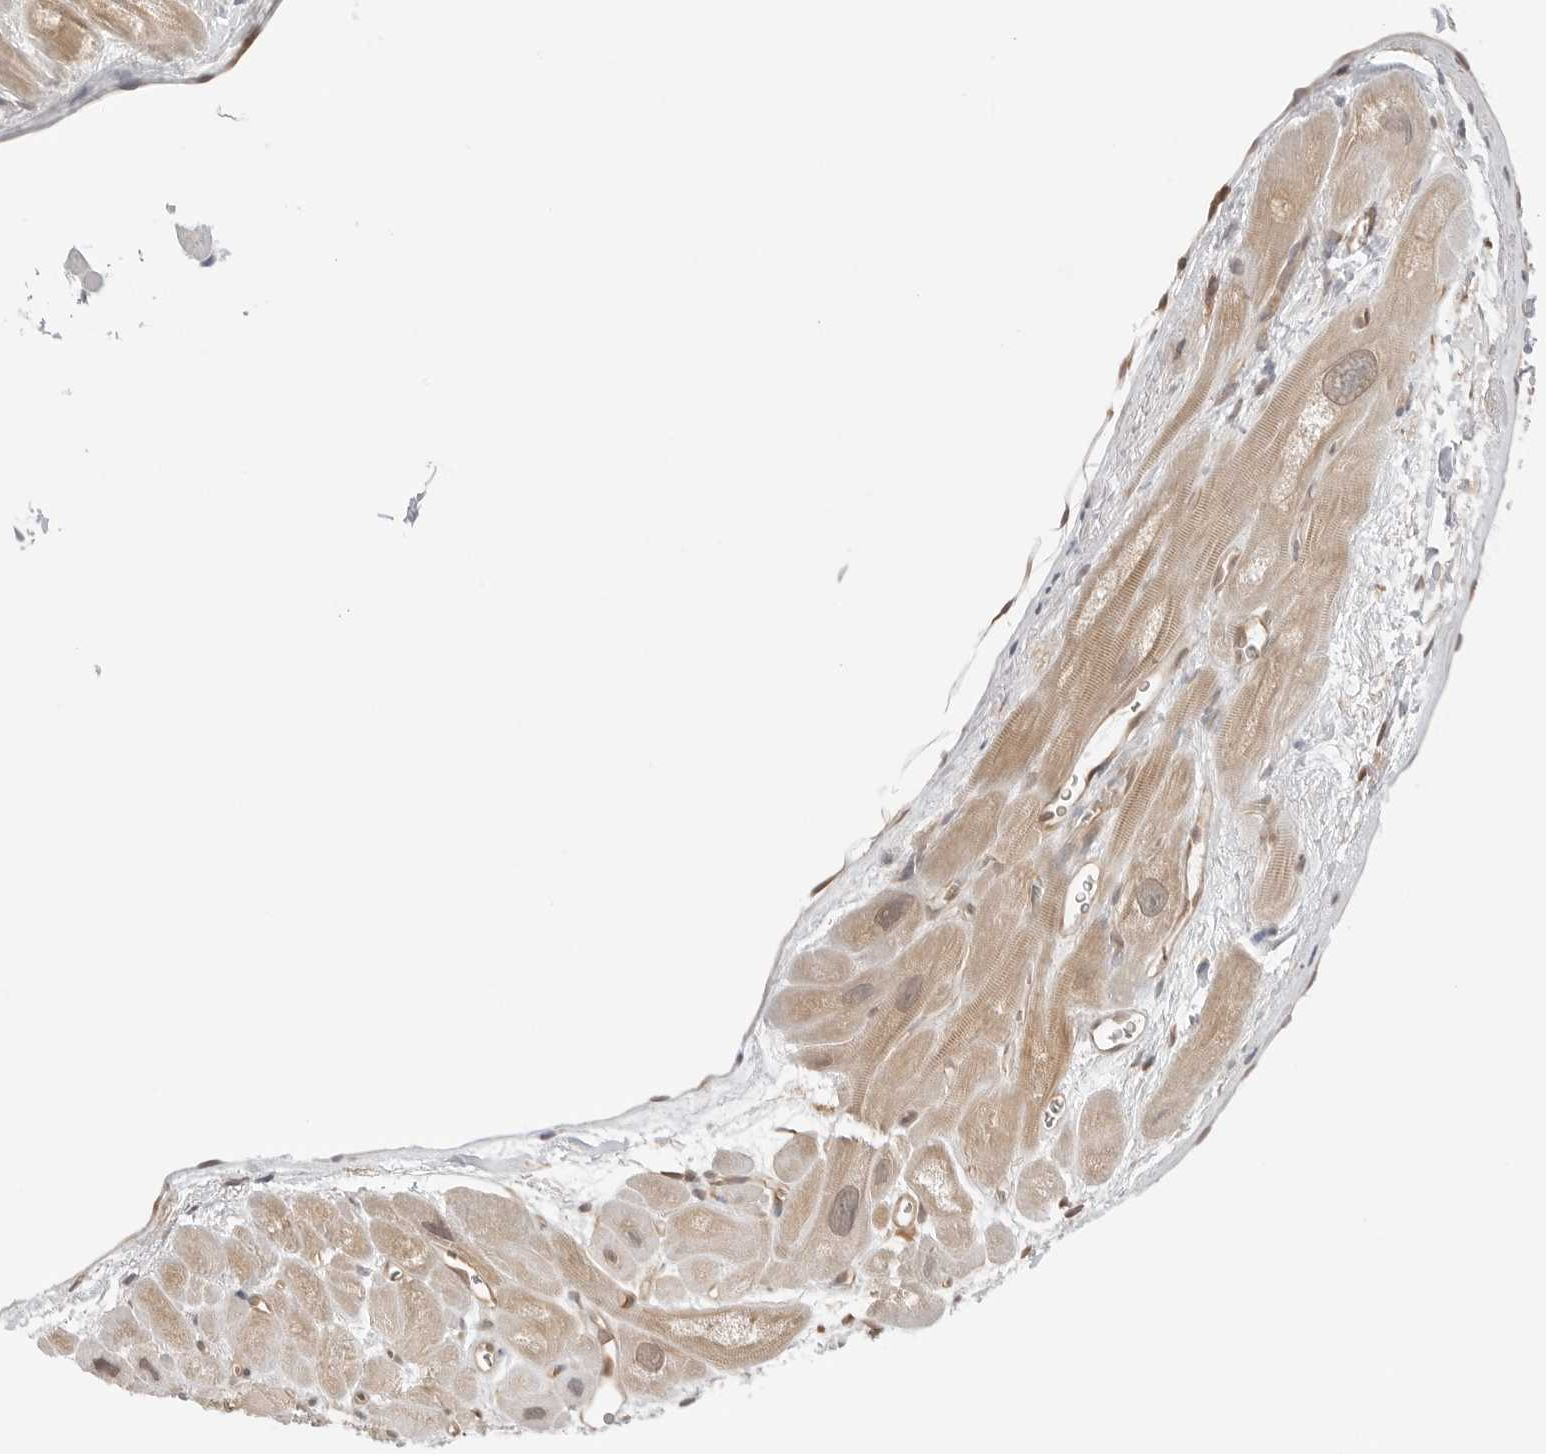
{"staining": {"intensity": "weak", "quantity": "<25%", "location": "cytoplasmic/membranous,nuclear"}, "tissue": "heart muscle", "cell_type": "Cardiomyocytes", "image_type": "normal", "snomed": [{"axis": "morphology", "description": "Normal tissue, NOS"}, {"axis": "topography", "description": "Heart"}], "caption": "Immunohistochemistry histopathology image of unremarkable human heart muscle stained for a protein (brown), which exhibits no staining in cardiomyocytes.", "gene": "NUDC", "patient": {"sex": "male", "age": 49}}